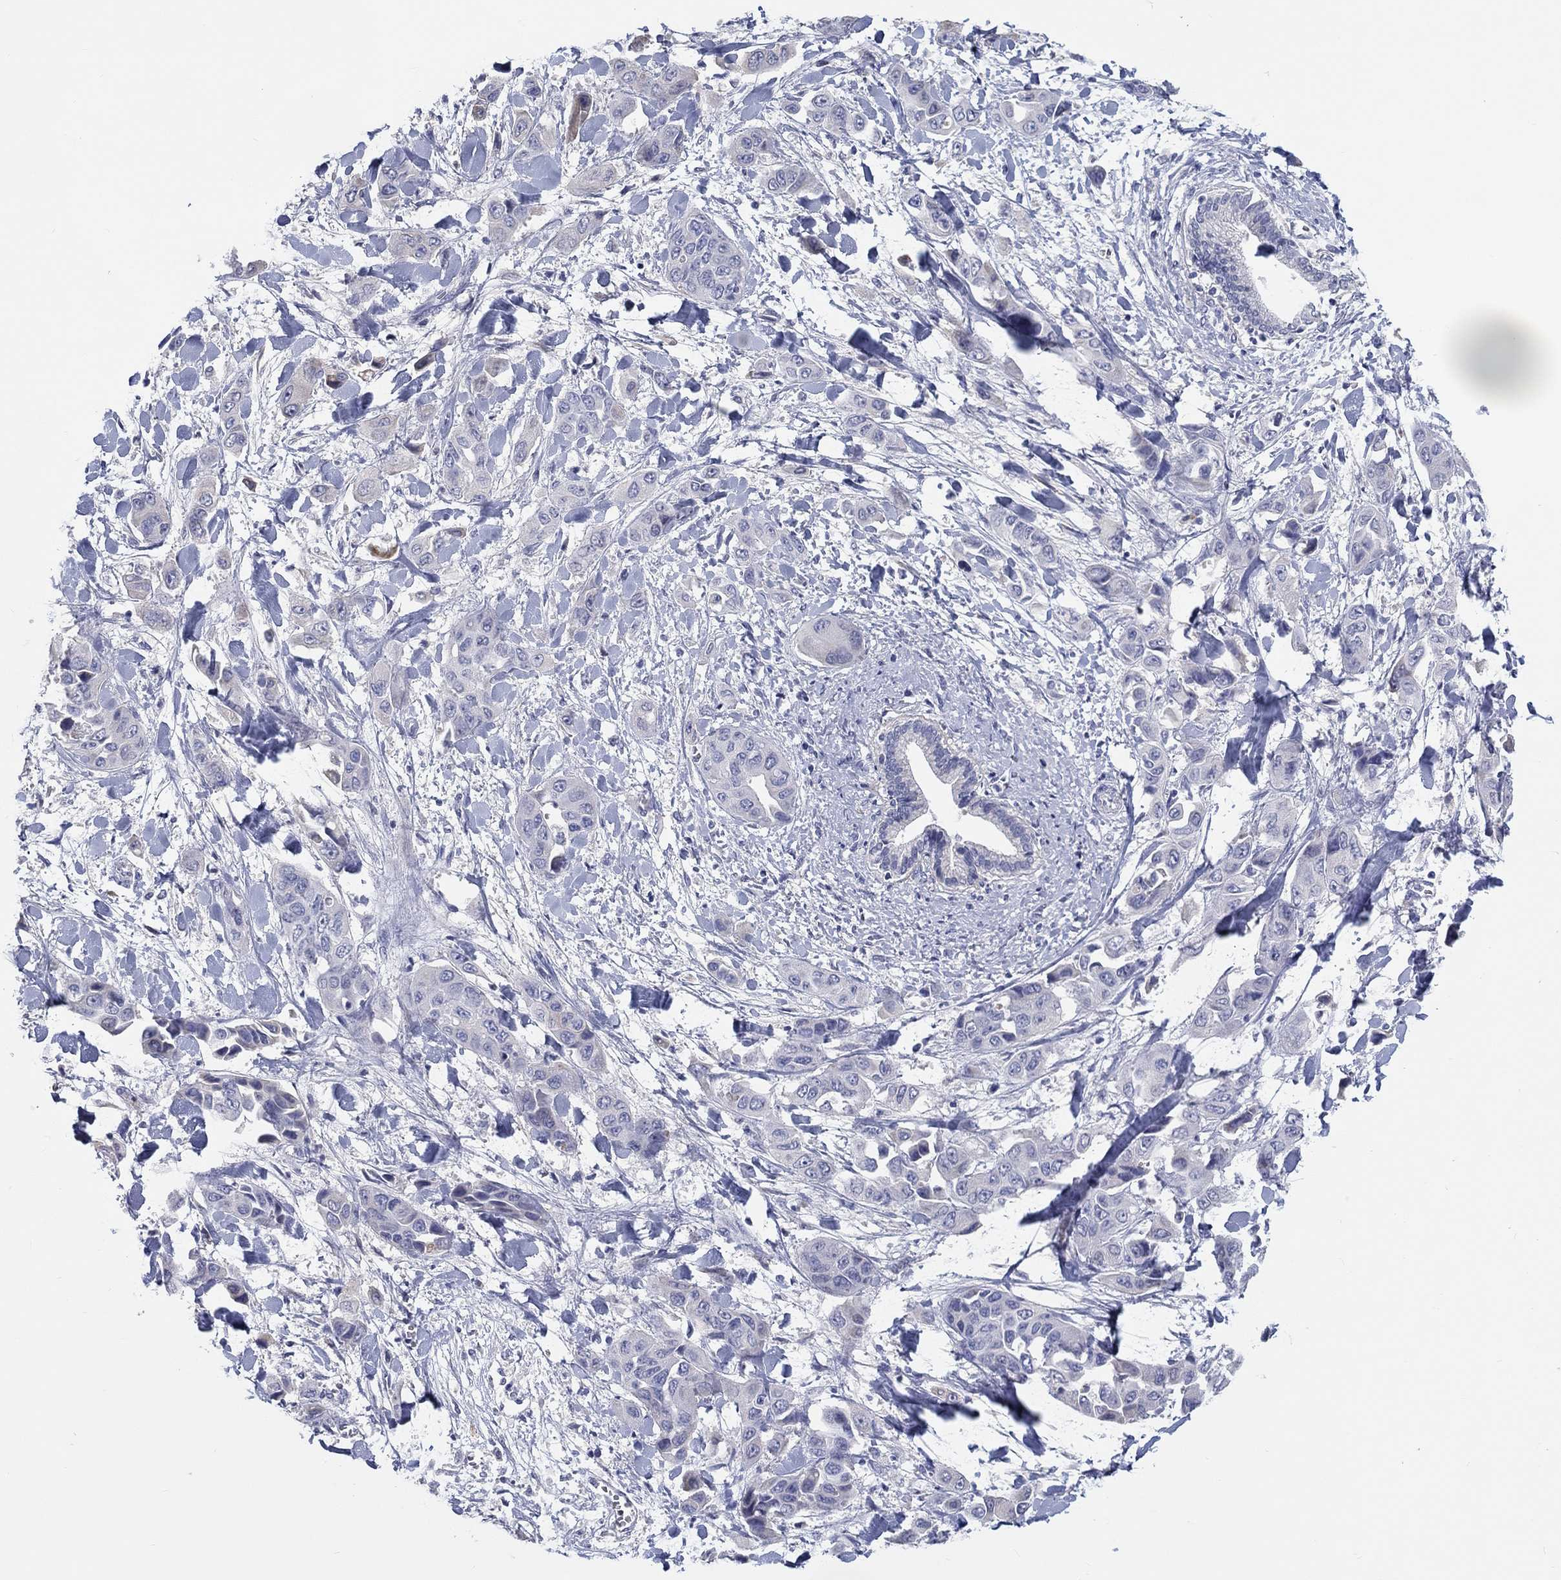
{"staining": {"intensity": "negative", "quantity": "none", "location": "none"}, "tissue": "liver cancer", "cell_type": "Tumor cells", "image_type": "cancer", "snomed": [{"axis": "morphology", "description": "Cholangiocarcinoma"}, {"axis": "topography", "description": "Liver"}], "caption": "This is an immunohistochemistry photomicrograph of liver cholangiocarcinoma. There is no positivity in tumor cells.", "gene": "LRRC4C", "patient": {"sex": "female", "age": 52}}